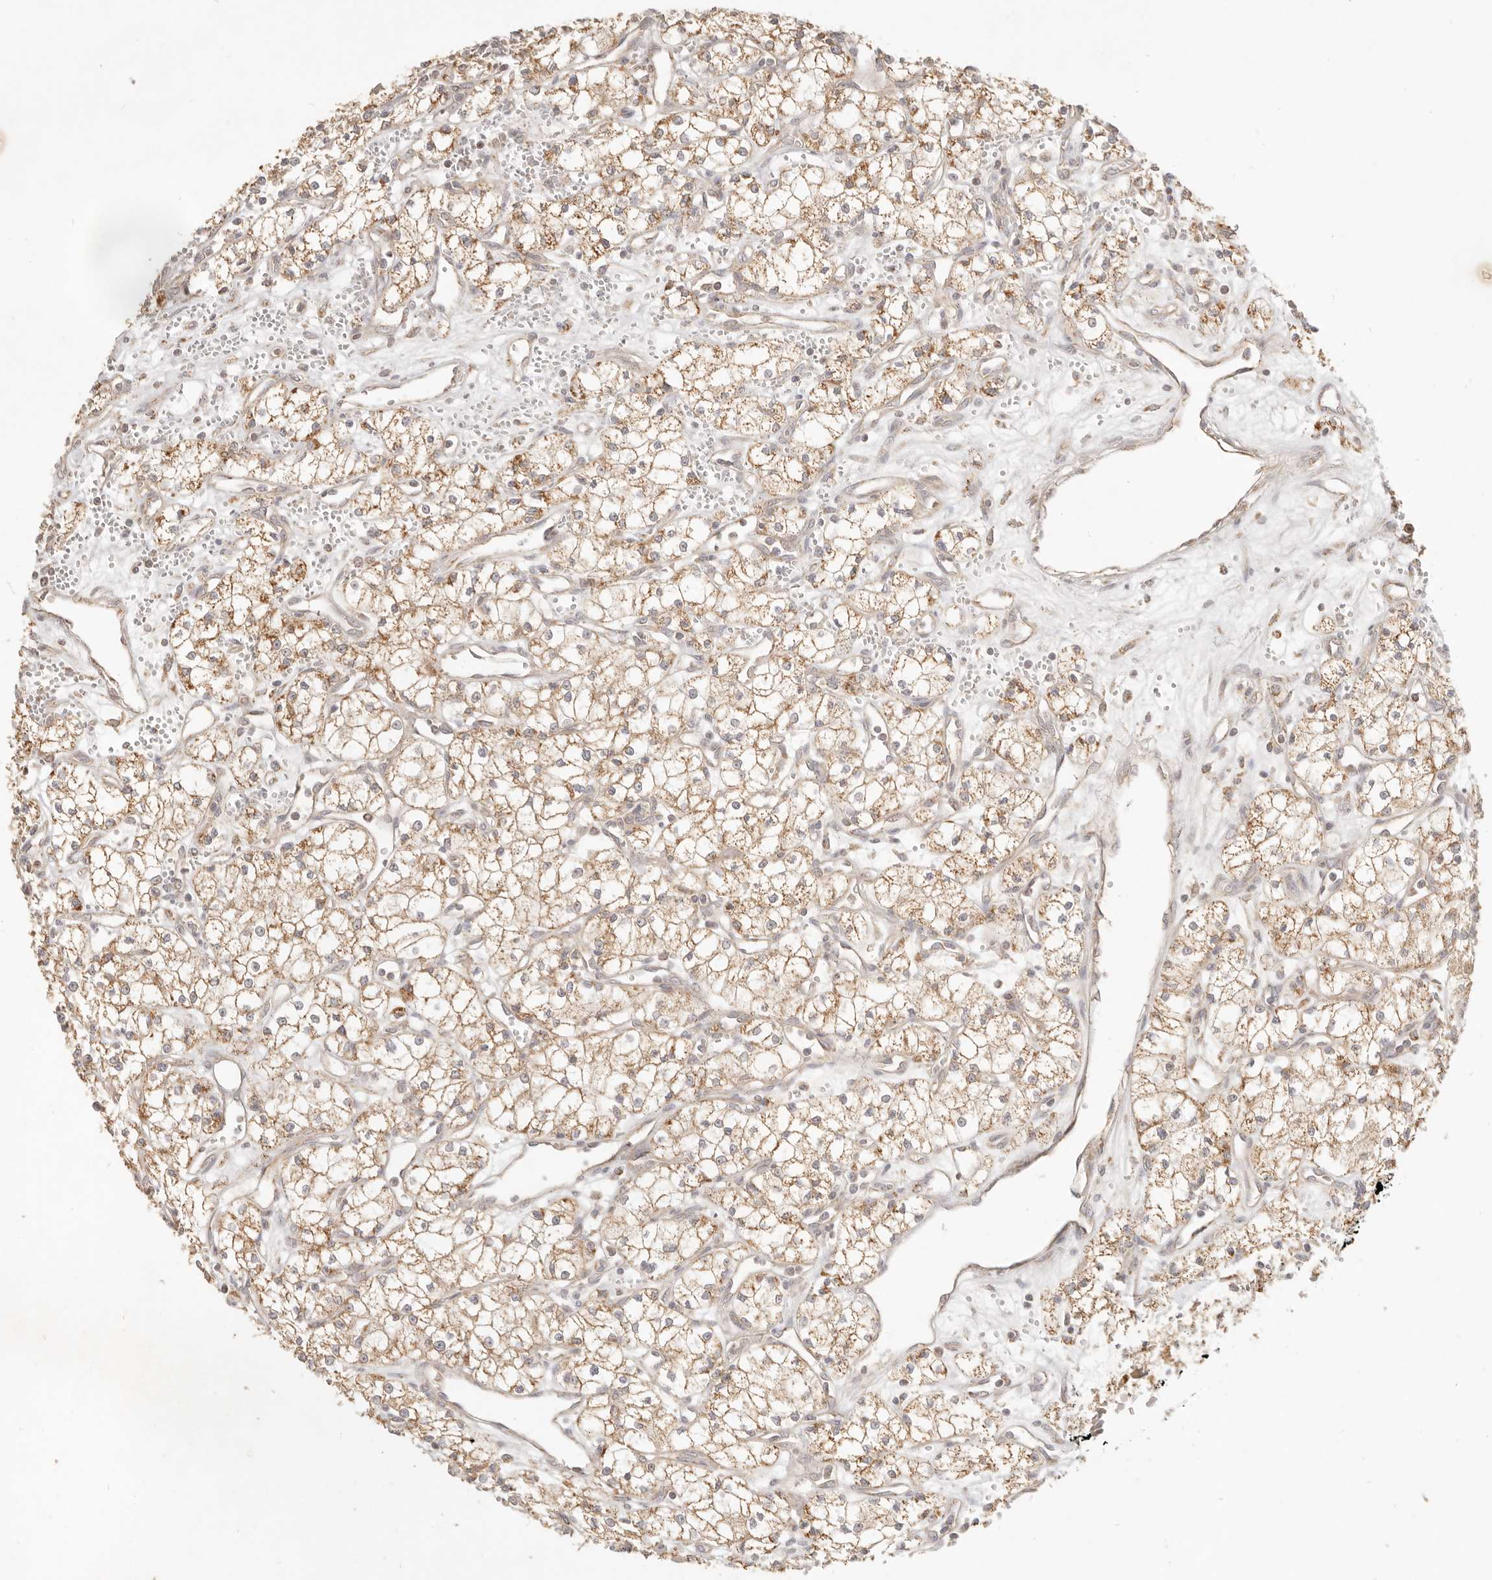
{"staining": {"intensity": "moderate", "quantity": ">75%", "location": "cytoplasmic/membranous"}, "tissue": "renal cancer", "cell_type": "Tumor cells", "image_type": "cancer", "snomed": [{"axis": "morphology", "description": "Adenocarcinoma, NOS"}, {"axis": "topography", "description": "Kidney"}], "caption": "The micrograph shows staining of renal cancer, revealing moderate cytoplasmic/membranous protein positivity (brown color) within tumor cells. (DAB (3,3'-diaminobenzidine) IHC with brightfield microscopy, high magnification).", "gene": "CPLANE2", "patient": {"sex": "male", "age": 59}}